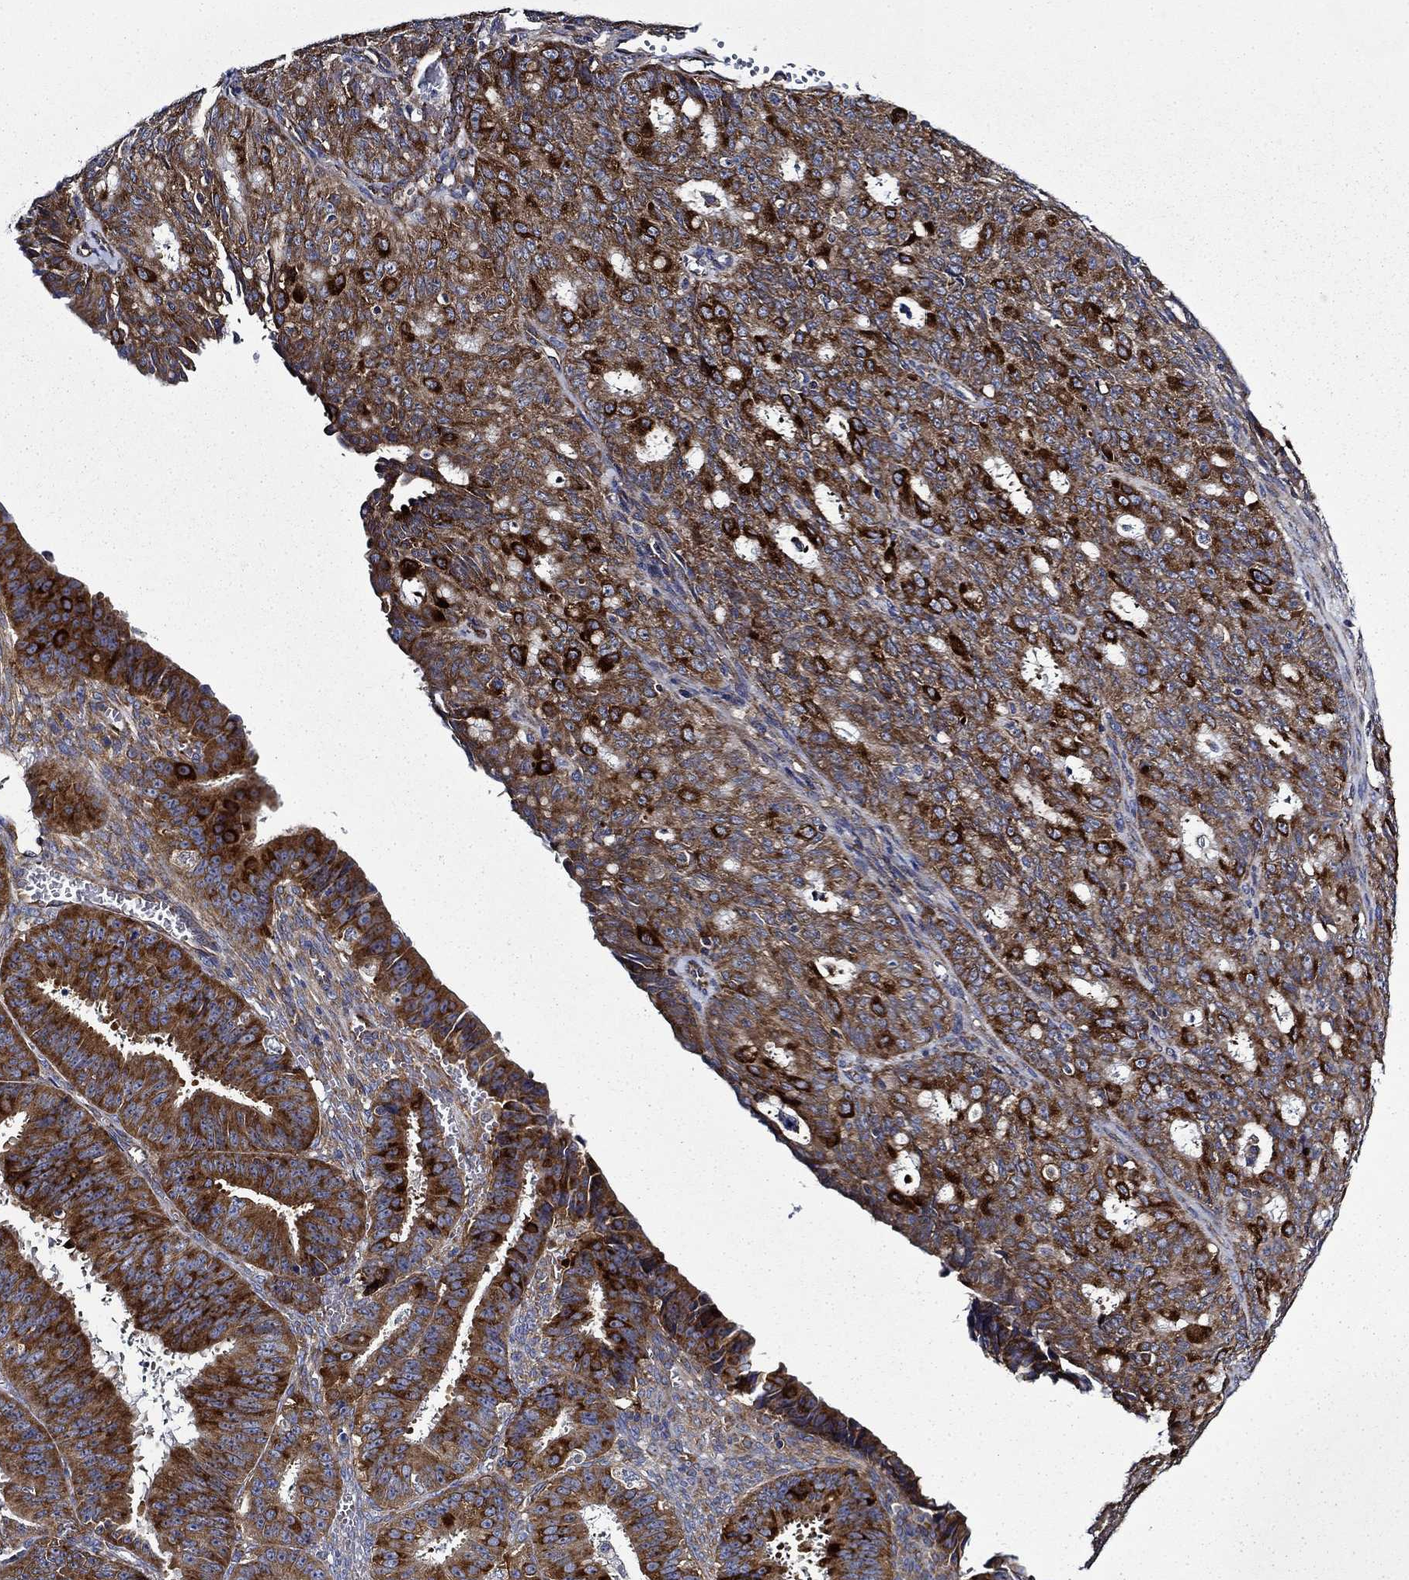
{"staining": {"intensity": "strong", "quantity": ">75%", "location": "cytoplasmic/membranous"}, "tissue": "ovarian cancer", "cell_type": "Tumor cells", "image_type": "cancer", "snomed": [{"axis": "morphology", "description": "Carcinoma, endometroid"}, {"axis": "topography", "description": "Ovary"}], "caption": "Immunohistochemistry micrograph of ovarian cancer stained for a protein (brown), which exhibits high levels of strong cytoplasmic/membranous staining in approximately >75% of tumor cells.", "gene": "FXR1", "patient": {"sex": "female", "age": 42}}